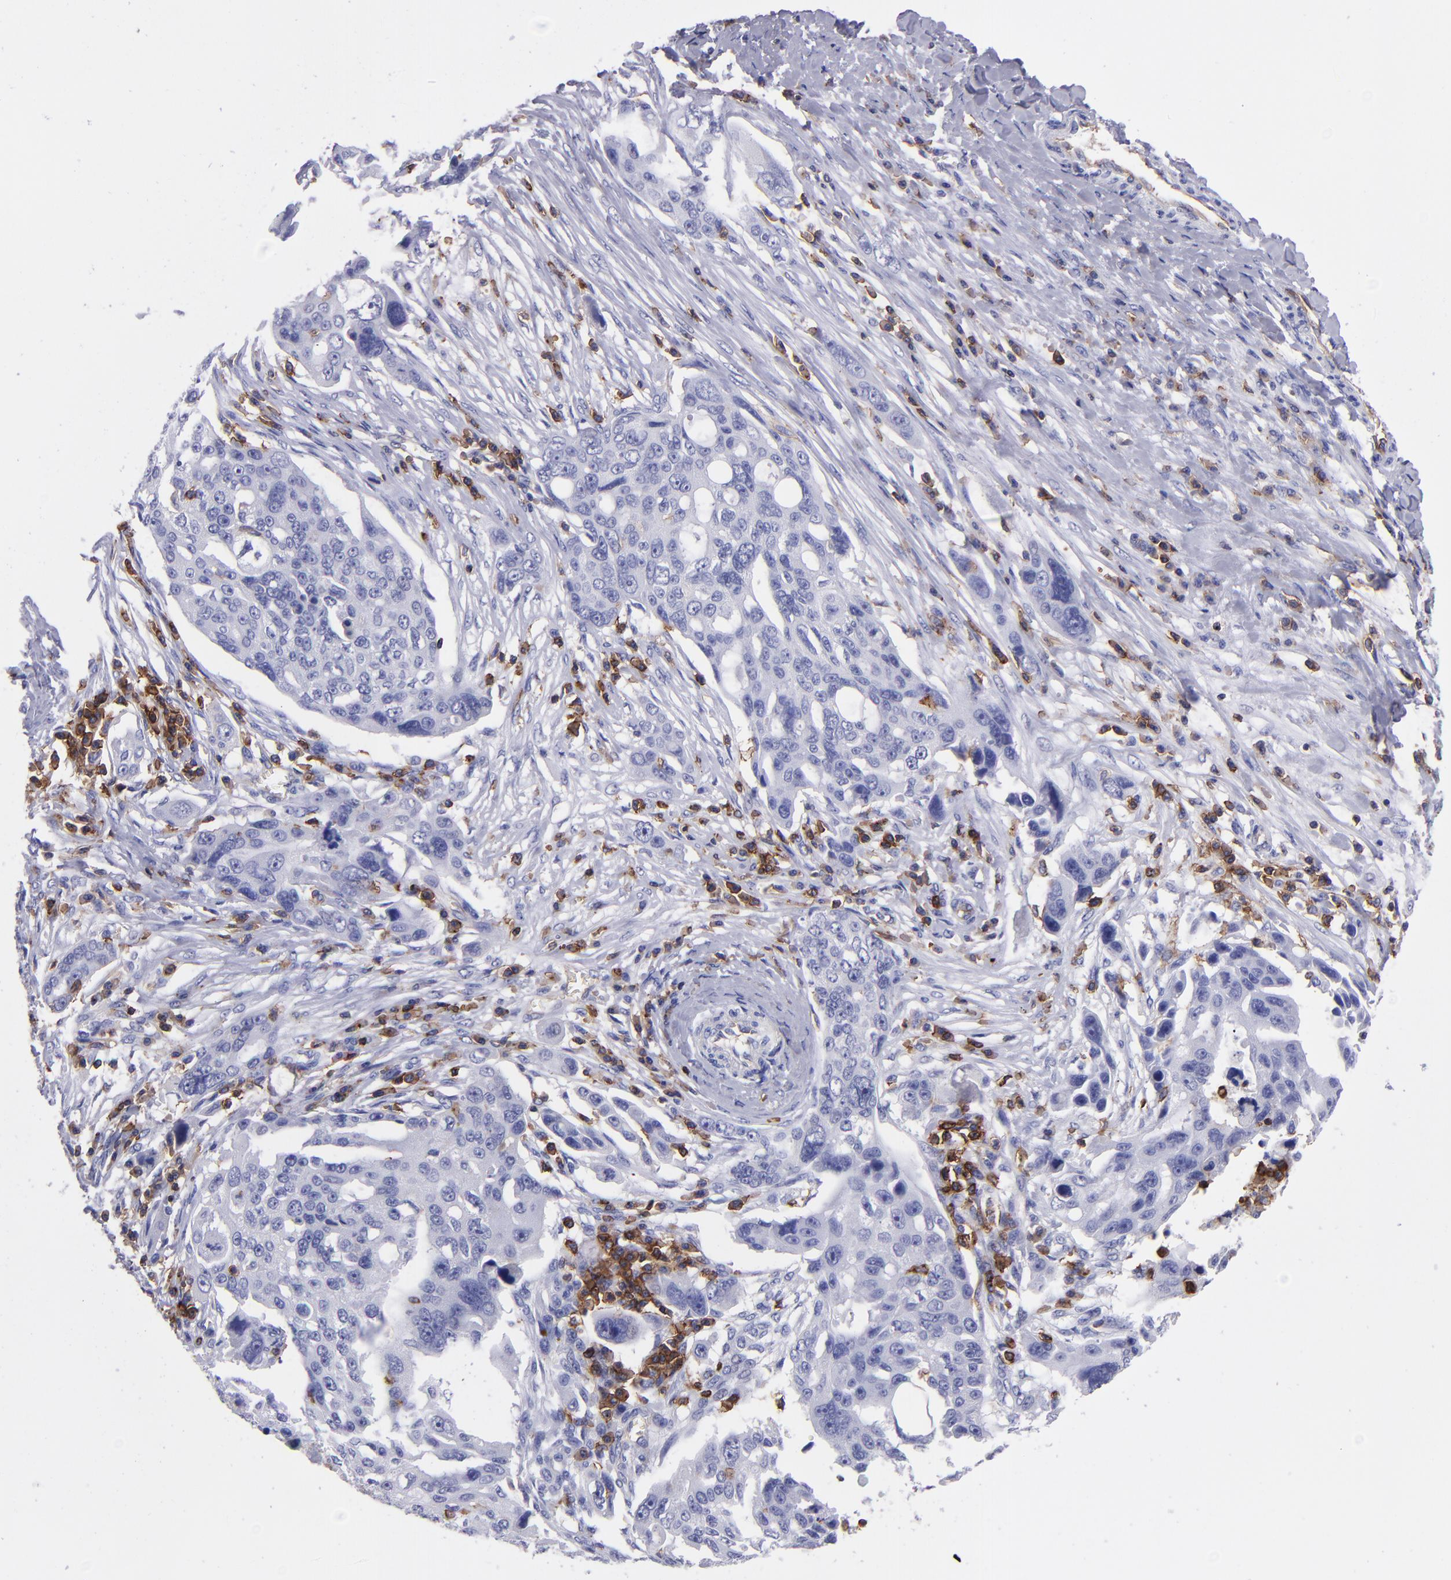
{"staining": {"intensity": "negative", "quantity": "none", "location": "none"}, "tissue": "ovarian cancer", "cell_type": "Tumor cells", "image_type": "cancer", "snomed": [{"axis": "morphology", "description": "Carcinoma, endometroid"}, {"axis": "topography", "description": "Ovary"}], "caption": "Ovarian cancer was stained to show a protein in brown. There is no significant expression in tumor cells.", "gene": "ICAM3", "patient": {"sex": "female", "age": 75}}